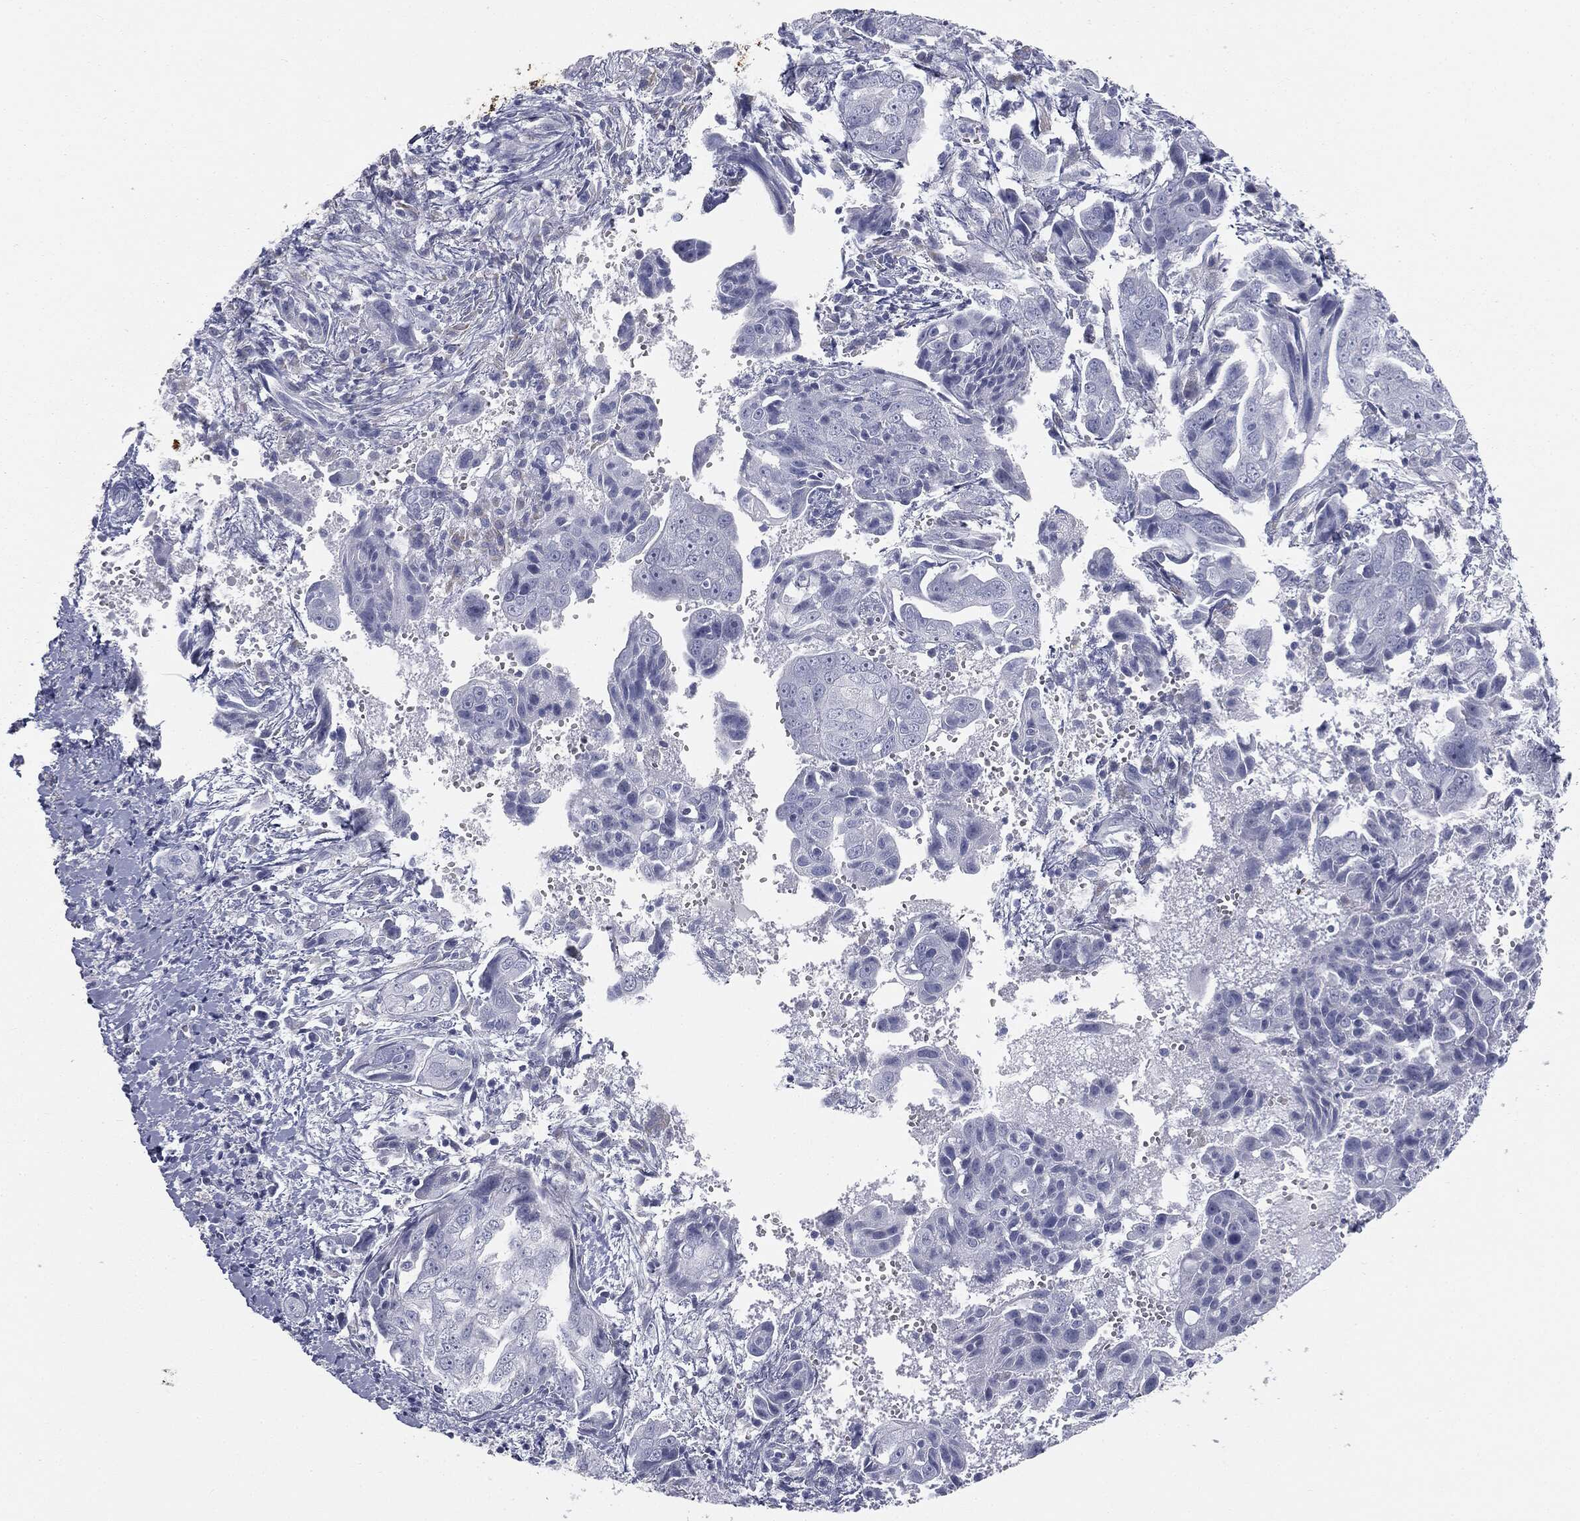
{"staining": {"intensity": "negative", "quantity": "none", "location": "none"}, "tissue": "ovarian cancer", "cell_type": "Tumor cells", "image_type": "cancer", "snomed": [{"axis": "morphology", "description": "Carcinoma, endometroid"}, {"axis": "topography", "description": "Ovary"}], "caption": "This histopathology image is of endometroid carcinoma (ovarian) stained with immunohistochemistry (IHC) to label a protein in brown with the nuclei are counter-stained blue. There is no expression in tumor cells. Nuclei are stained in blue.", "gene": "MUC5AC", "patient": {"sex": "female", "age": 70}}